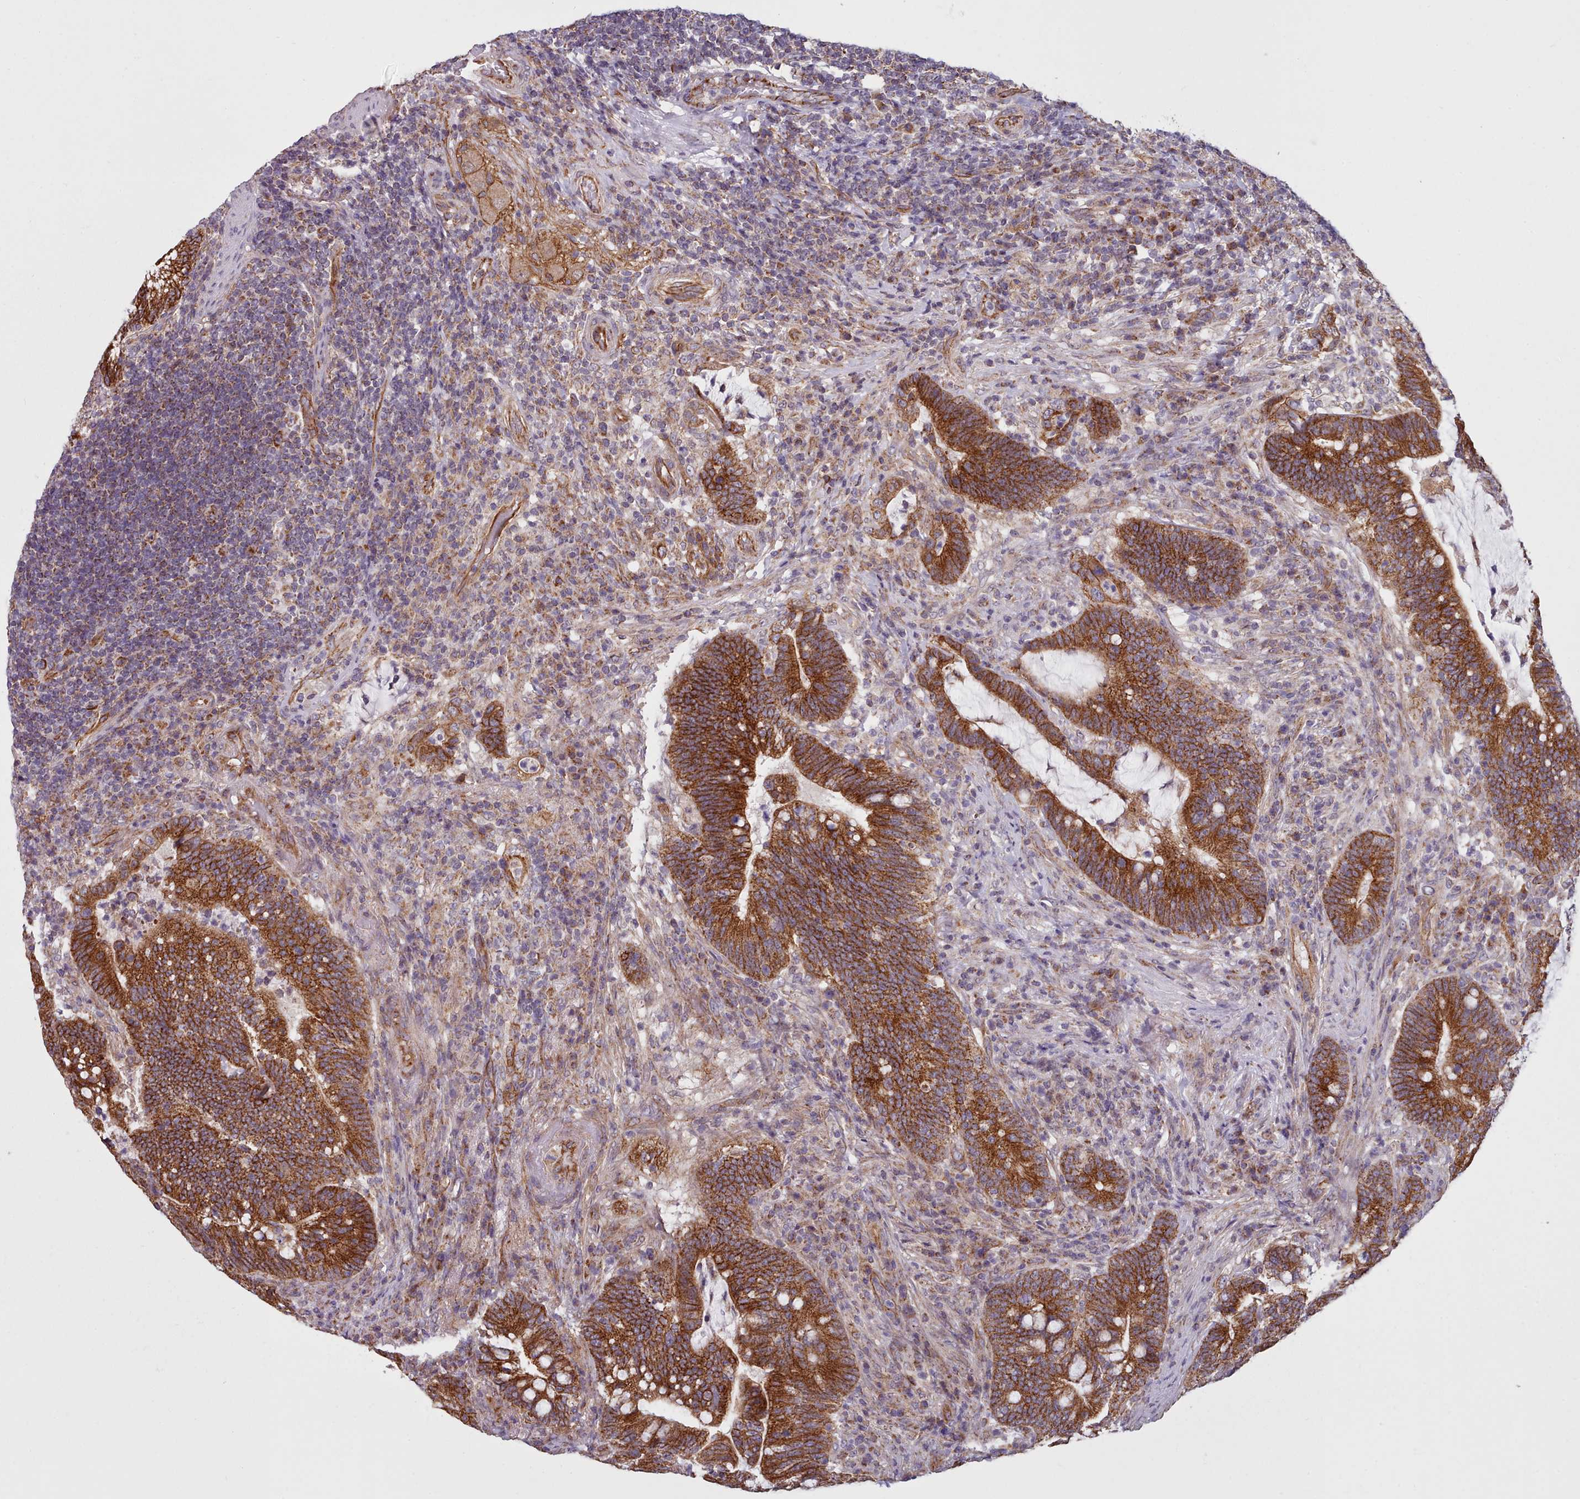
{"staining": {"intensity": "strong", "quantity": ">75%", "location": "cytoplasmic/membranous"}, "tissue": "colorectal cancer", "cell_type": "Tumor cells", "image_type": "cancer", "snomed": [{"axis": "morphology", "description": "Normal tissue, NOS"}, {"axis": "morphology", "description": "Adenocarcinoma, NOS"}, {"axis": "topography", "description": "Colon"}], "caption": "DAB immunohistochemical staining of adenocarcinoma (colorectal) shows strong cytoplasmic/membranous protein positivity in about >75% of tumor cells.", "gene": "MRPL46", "patient": {"sex": "female", "age": 66}}